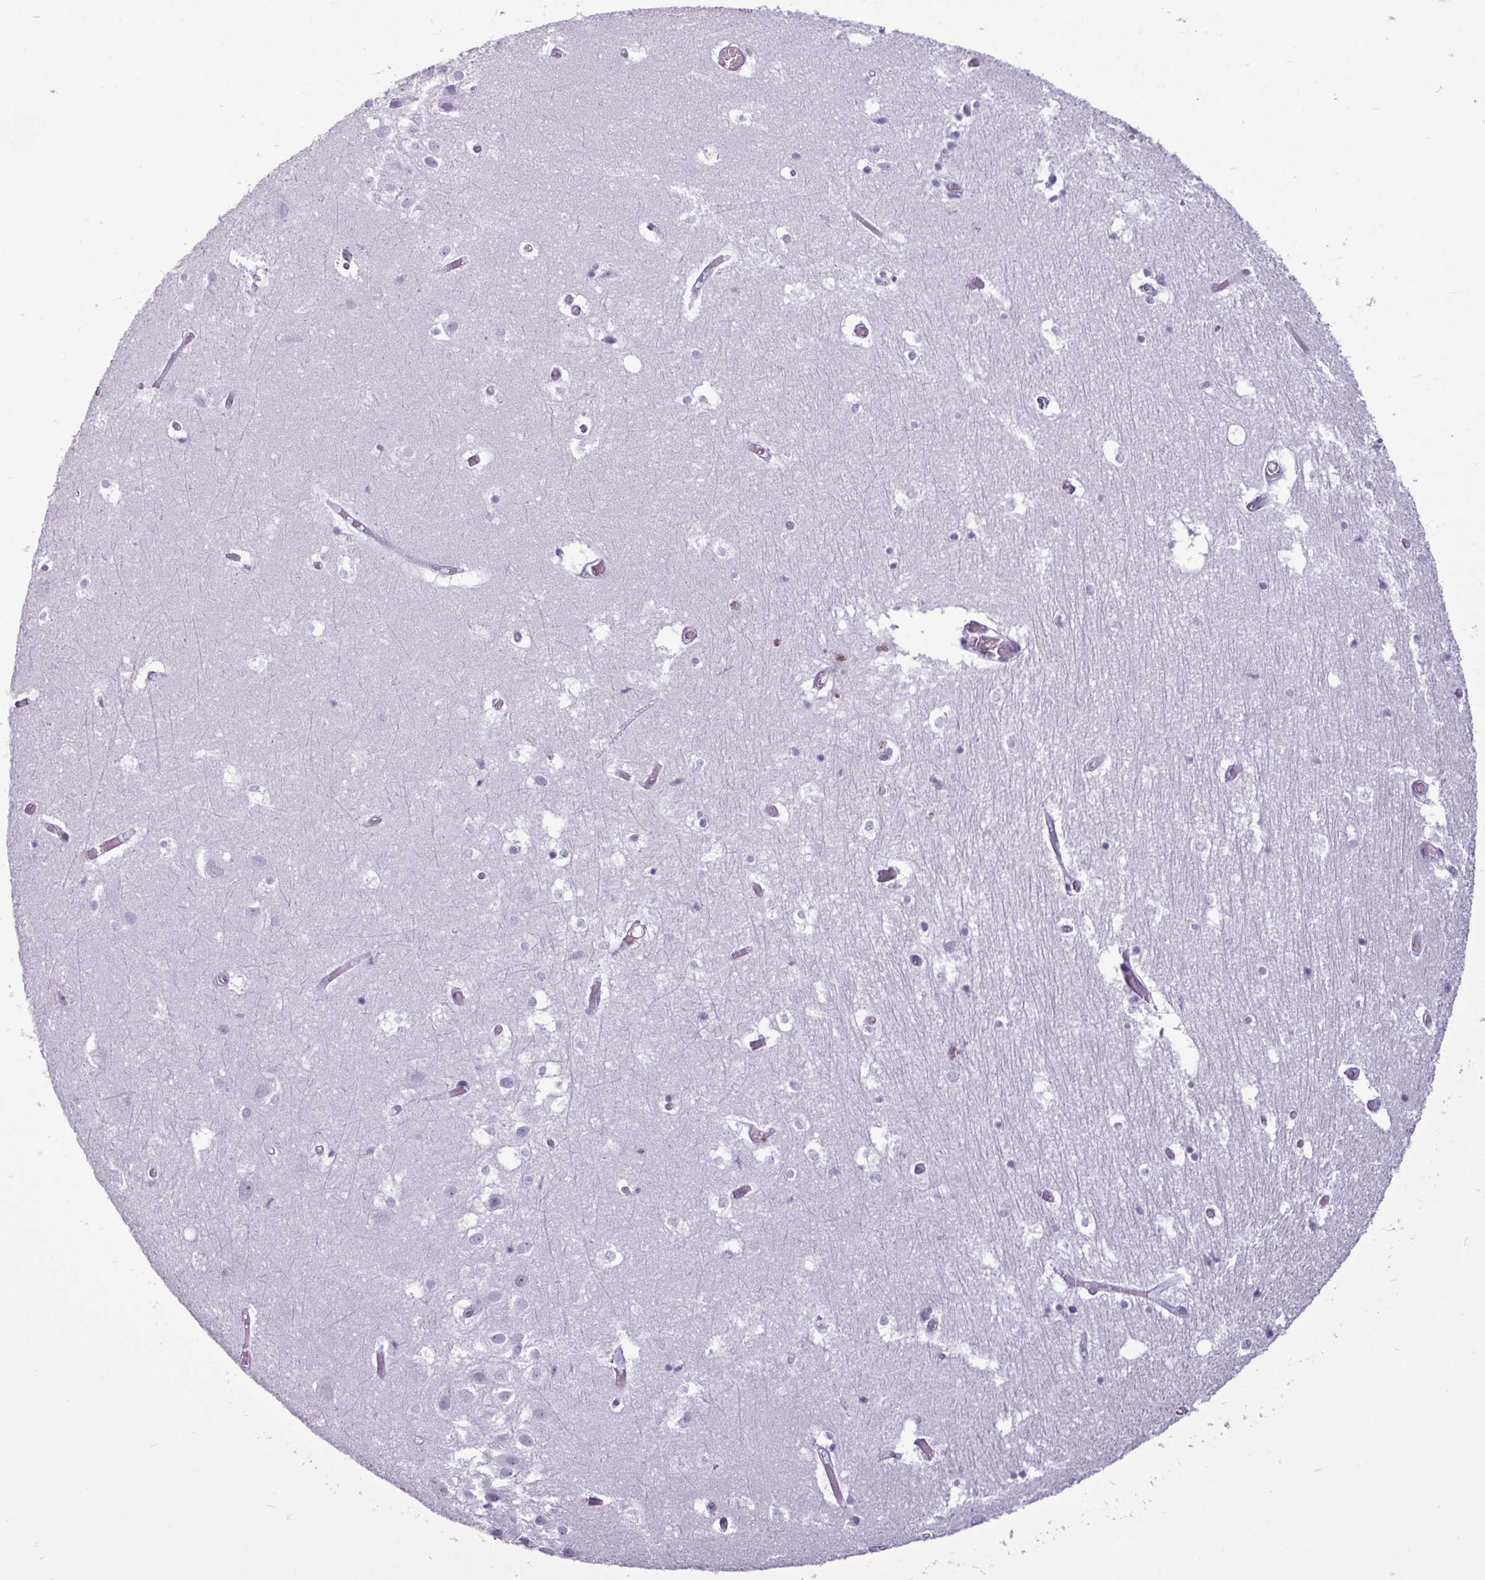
{"staining": {"intensity": "negative", "quantity": "none", "location": "none"}, "tissue": "hippocampus", "cell_type": "Glial cells", "image_type": "normal", "snomed": [{"axis": "morphology", "description": "Normal tissue, NOS"}, {"axis": "topography", "description": "Hippocampus"}], "caption": "Immunohistochemistry of benign hippocampus exhibits no staining in glial cells.", "gene": "AMY2A", "patient": {"sex": "female", "age": 52}}